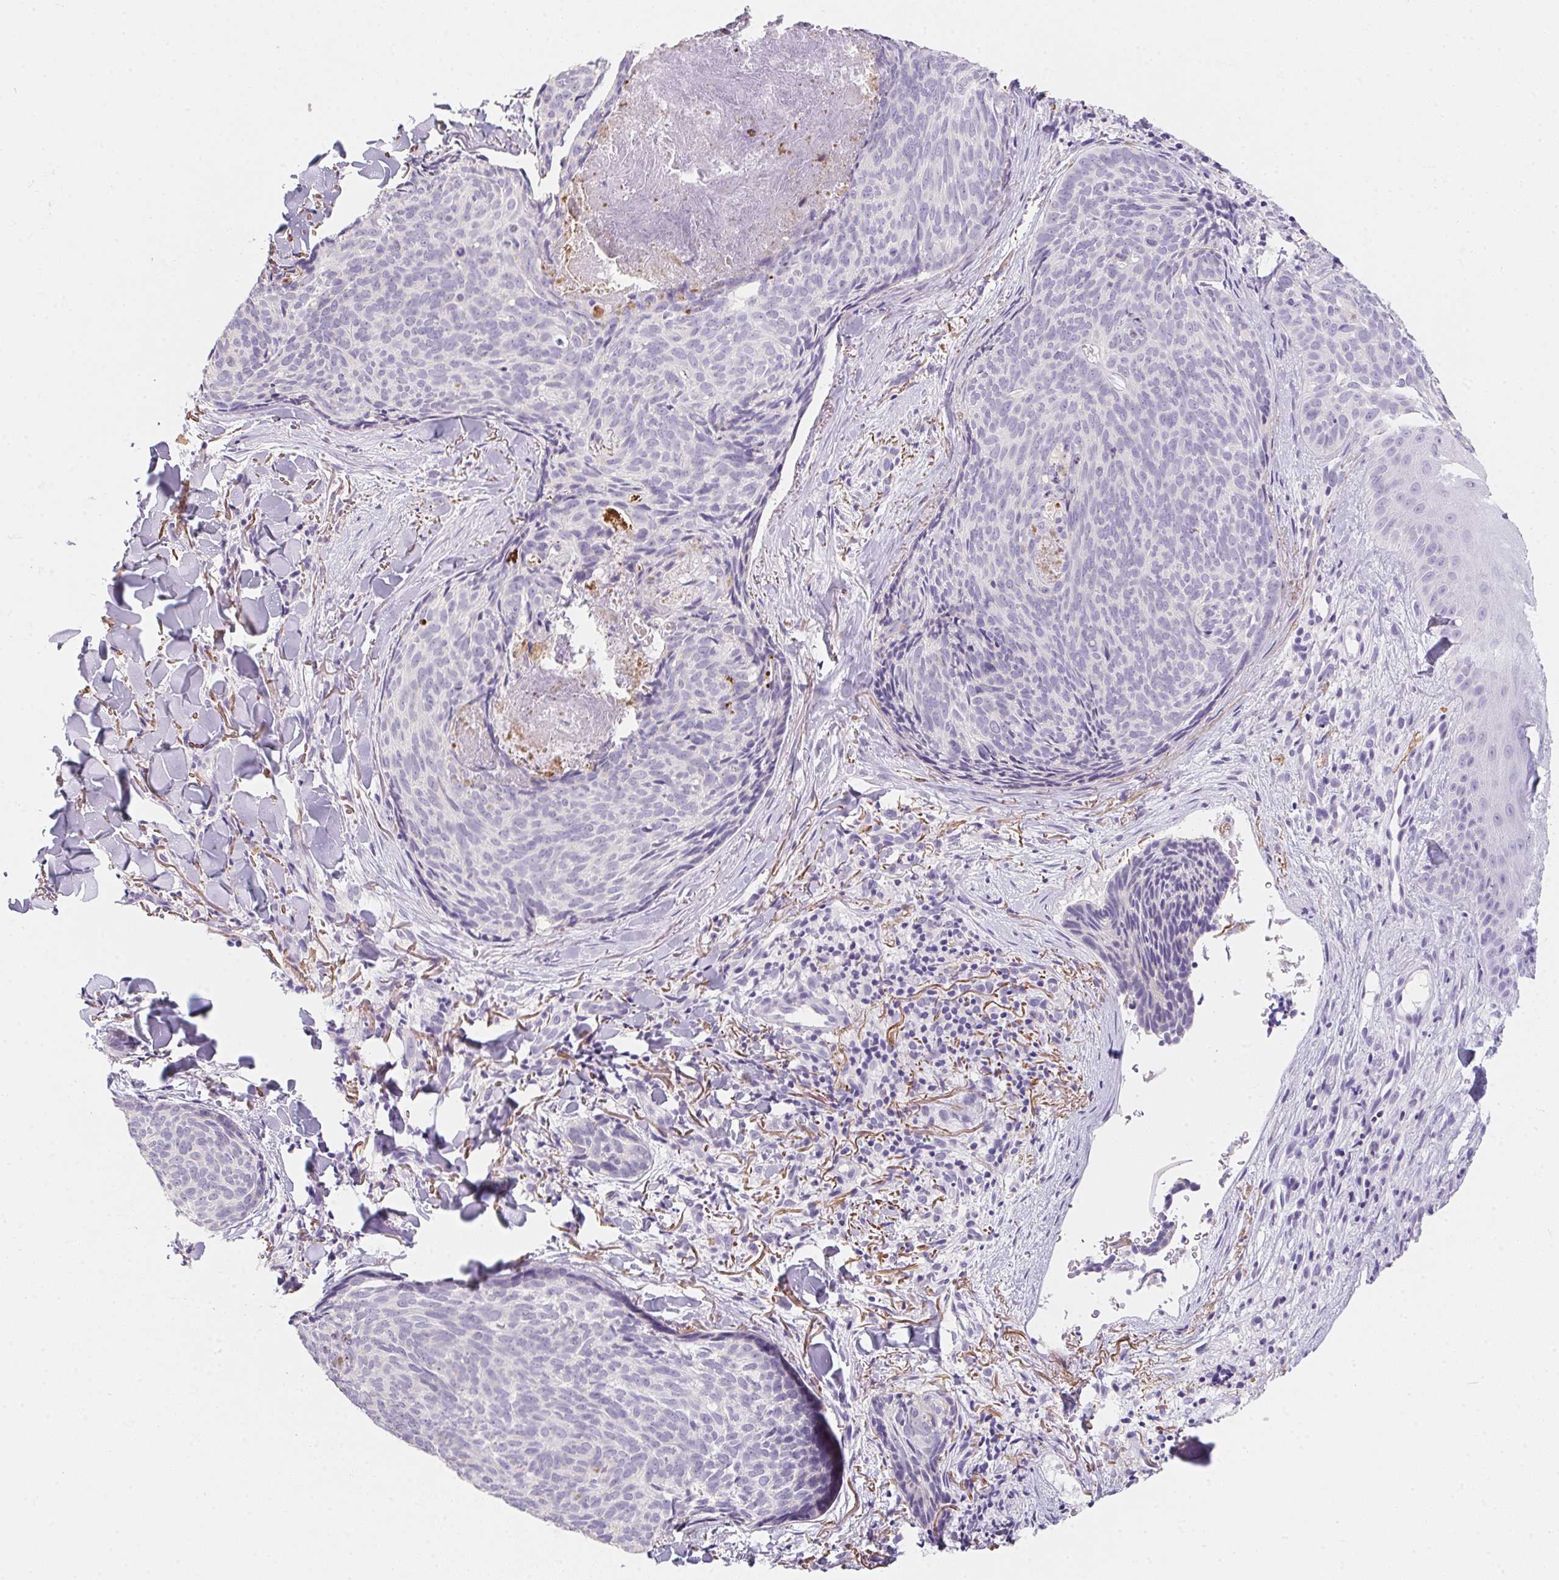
{"staining": {"intensity": "negative", "quantity": "none", "location": "none"}, "tissue": "skin cancer", "cell_type": "Tumor cells", "image_type": "cancer", "snomed": [{"axis": "morphology", "description": "Basal cell carcinoma"}, {"axis": "topography", "description": "Skin"}], "caption": "Micrograph shows no protein expression in tumor cells of skin basal cell carcinoma tissue.", "gene": "MYL4", "patient": {"sex": "female", "age": 82}}